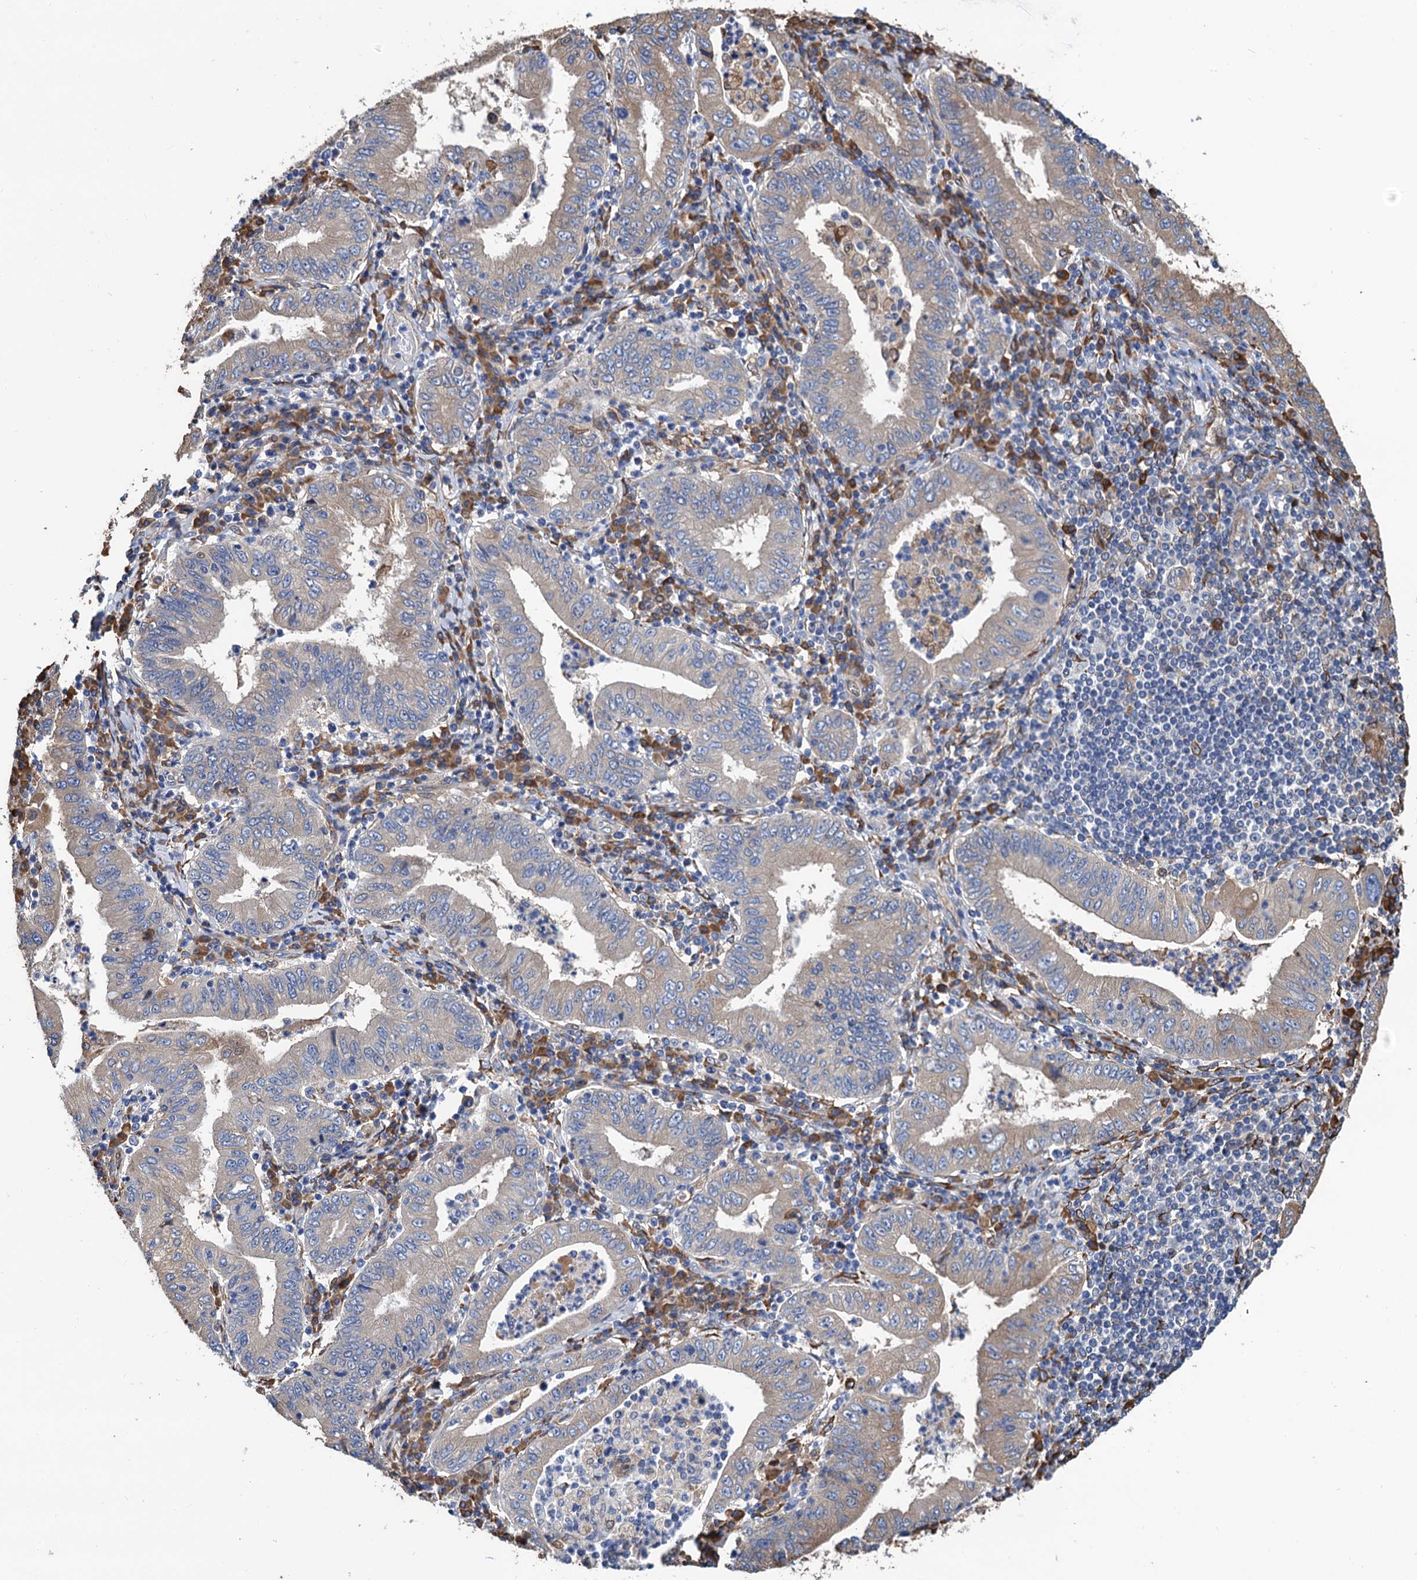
{"staining": {"intensity": "weak", "quantity": "<25%", "location": "cytoplasmic/membranous"}, "tissue": "stomach cancer", "cell_type": "Tumor cells", "image_type": "cancer", "snomed": [{"axis": "morphology", "description": "Normal tissue, NOS"}, {"axis": "morphology", "description": "Adenocarcinoma, NOS"}, {"axis": "topography", "description": "Esophagus"}, {"axis": "topography", "description": "Stomach, upper"}, {"axis": "topography", "description": "Peripheral nerve tissue"}], "caption": "Protein analysis of adenocarcinoma (stomach) exhibits no significant staining in tumor cells.", "gene": "CNNM1", "patient": {"sex": "male", "age": 62}}